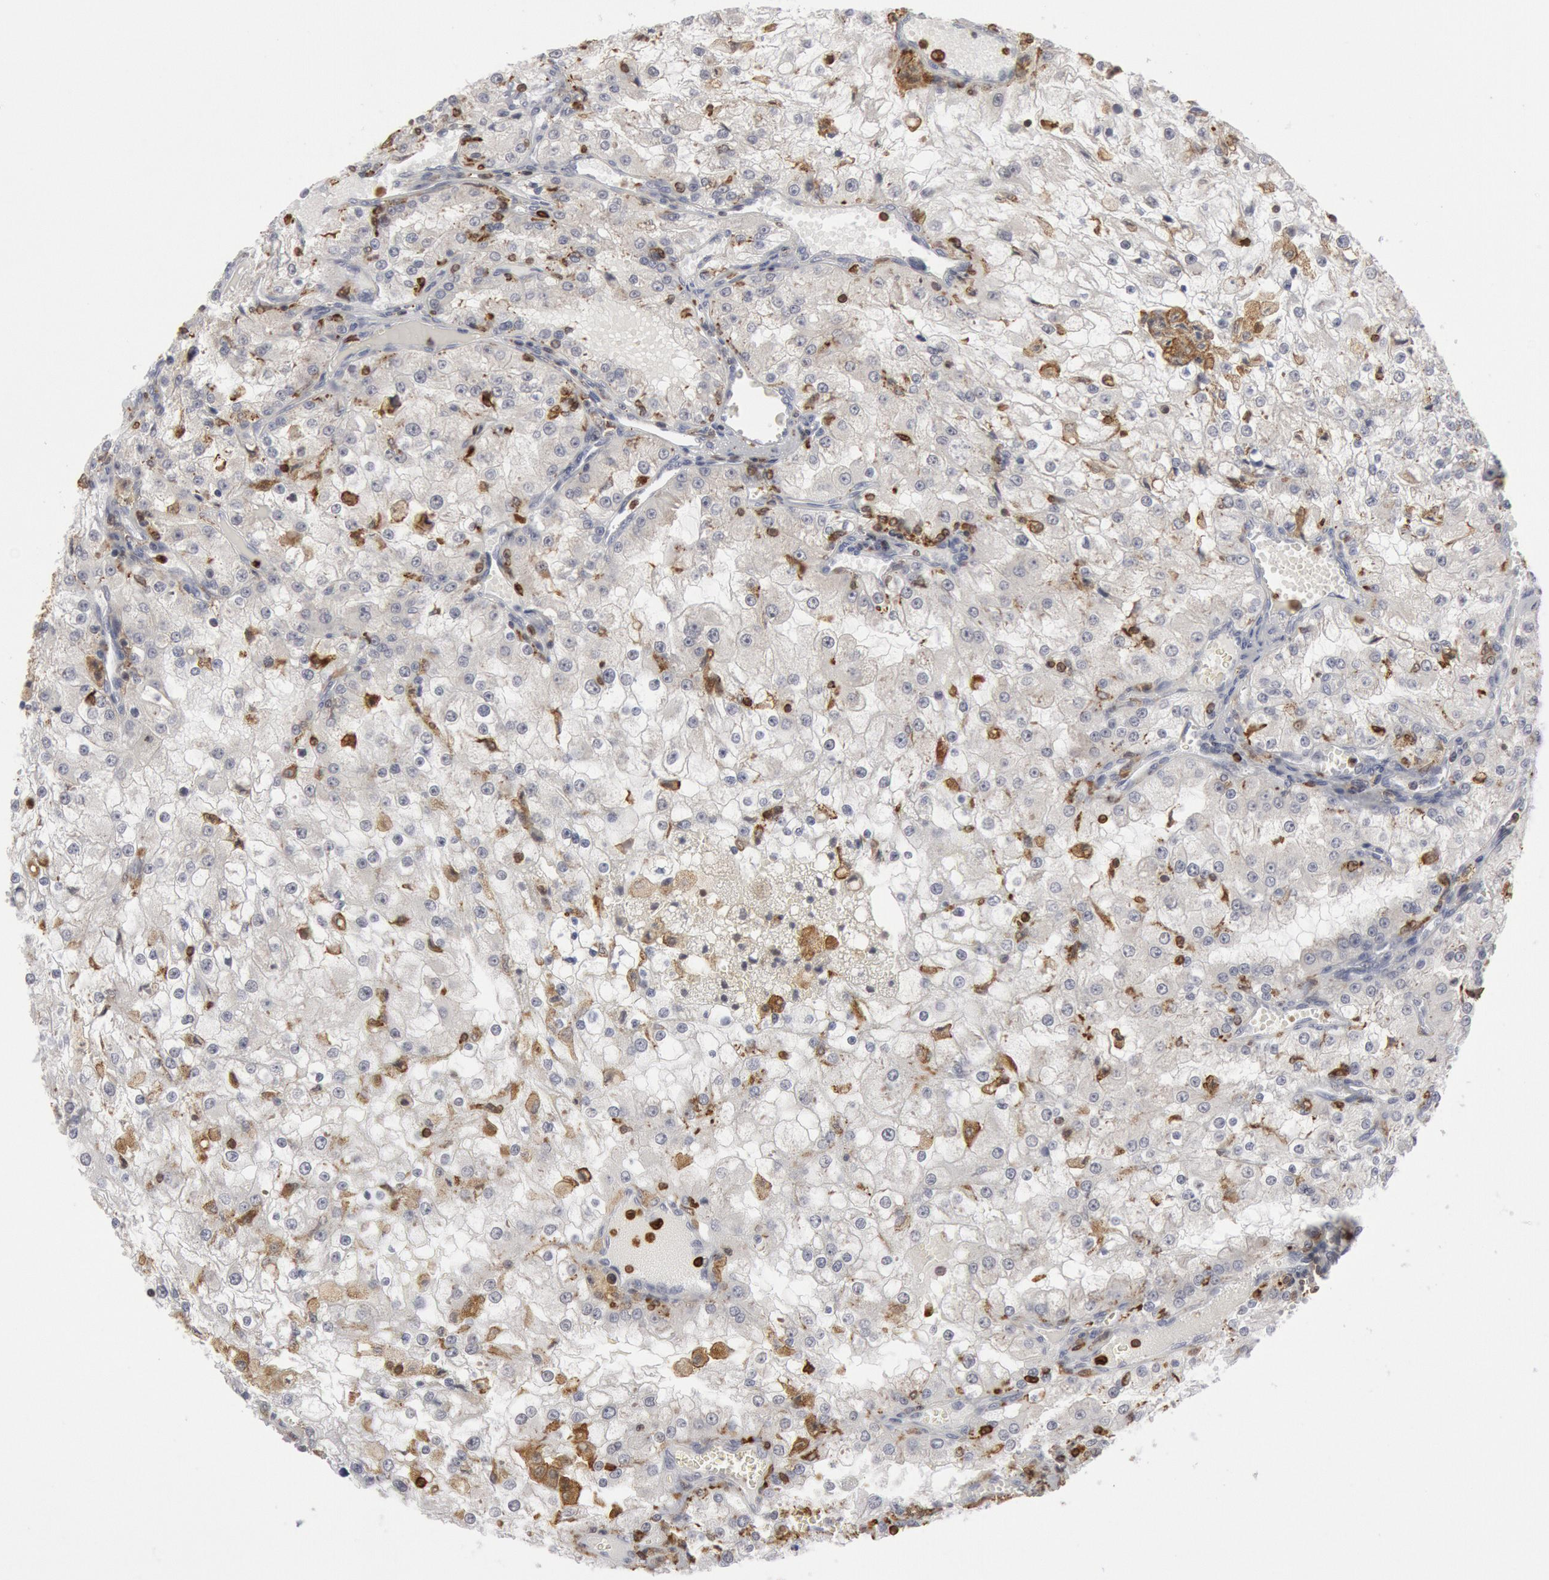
{"staining": {"intensity": "negative", "quantity": "none", "location": "none"}, "tissue": "renal cancer", "cell_type": "Tumor cells", "image_type": "cancer", "snomed": [{"axis": "morphology", "description": "Adenocarcinoma, NOS"}, {"axis": "topography", "description": "Kidney"}], "caption": "A micrograph of human renal cancer (adenocarcinoma) is negative for staining in tumor cells.", "gene": "PTPN6", "patient": {"sex": "female", "age": 74}}